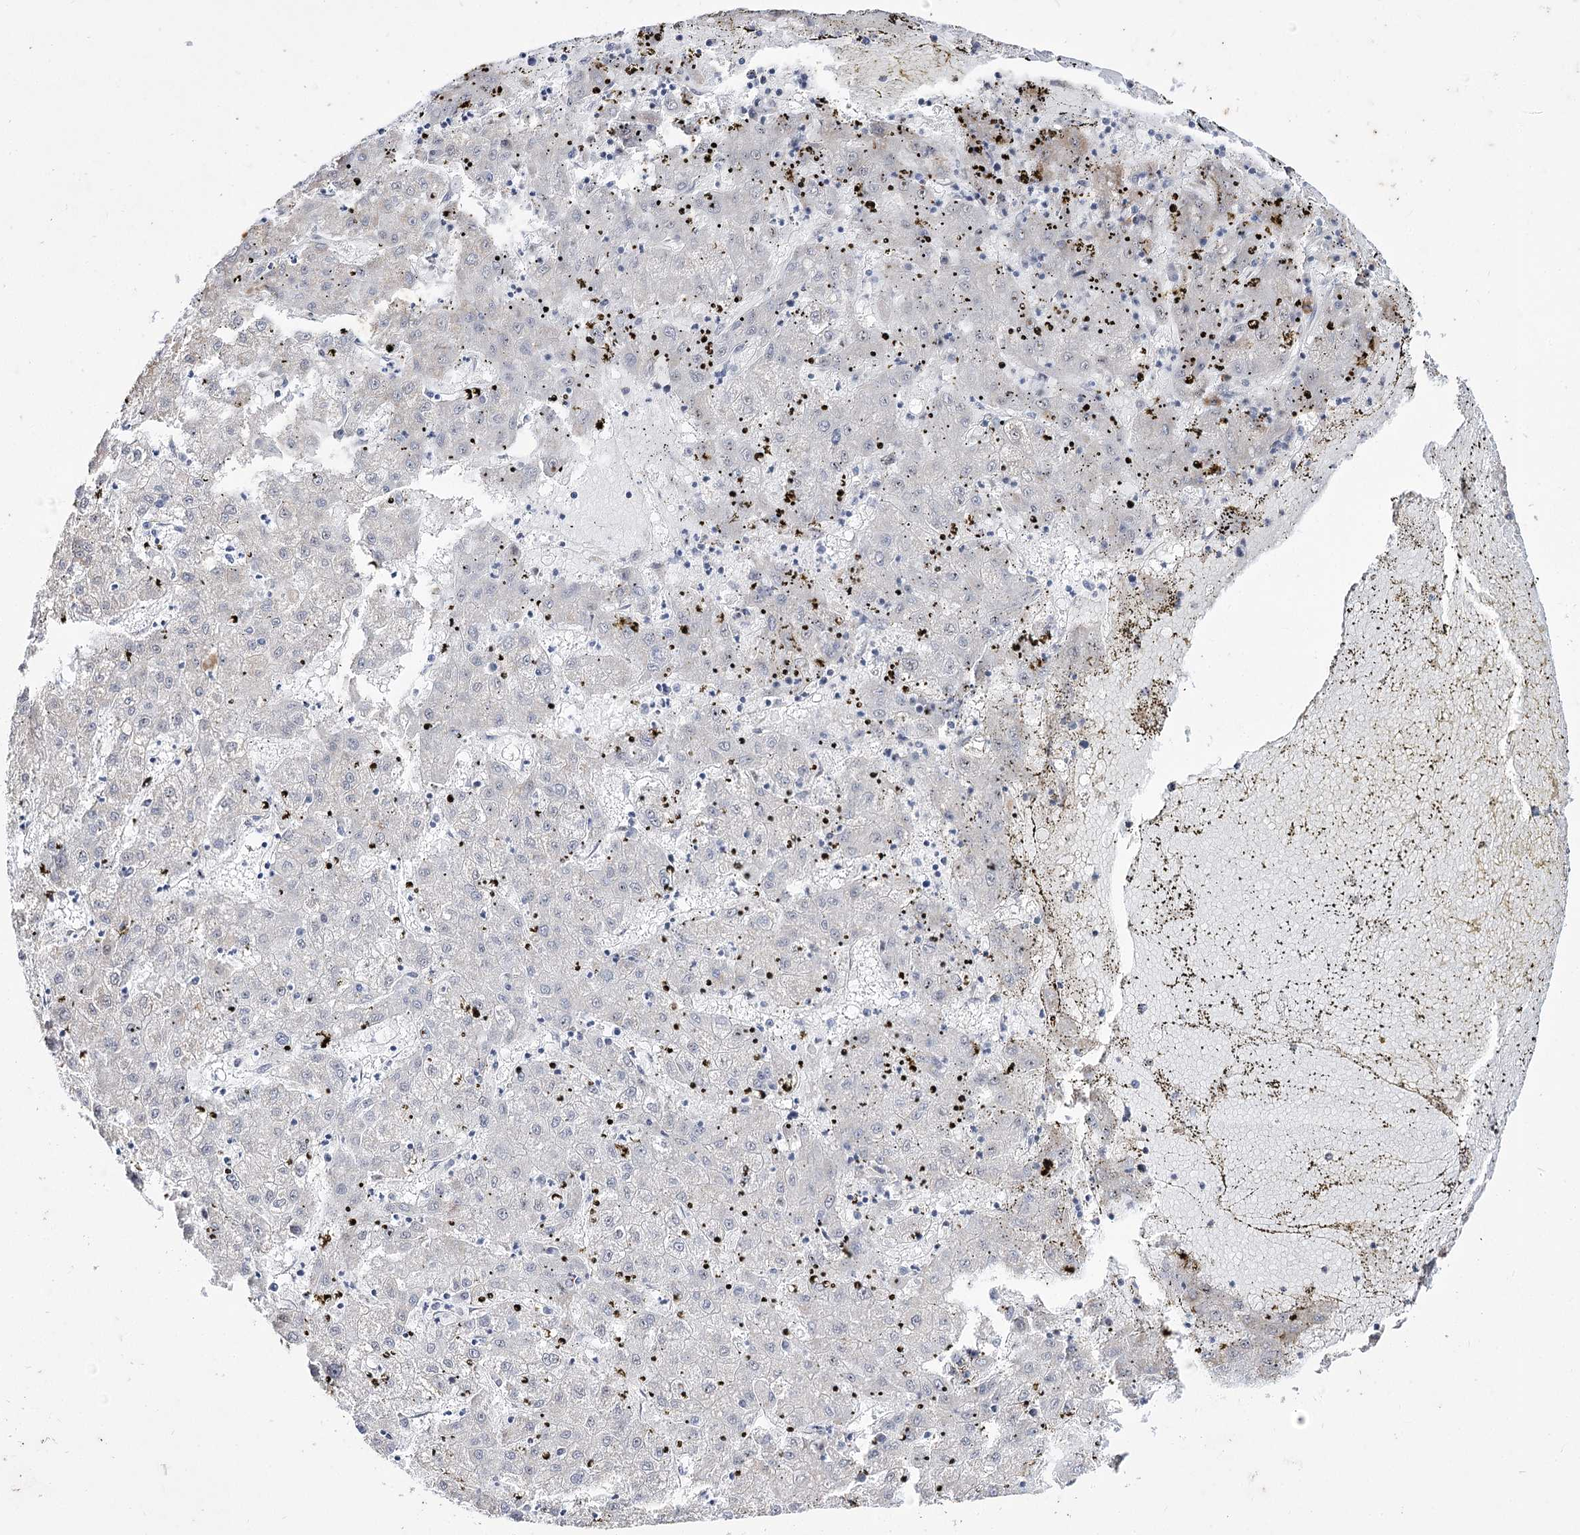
{"staining": {"intensity": "negative", "quantity": "none", "location": "none"}, "tissue": "liver cancer", "cell_type": "Tumor cells", "image_type": "cancer", "snomed": [{"axis": "morphology", "description": "Carcinoma, Hepatocellular, NOS"}, {"axis": "topography", "description": "Liver"}], "caption": "This is an immunohistochemistry (IHC) photomicrograph of liver cancer. There is no expression in tumor cells.", "gene": "DDX50", "patient": {"sex": "male", "age": 72}}